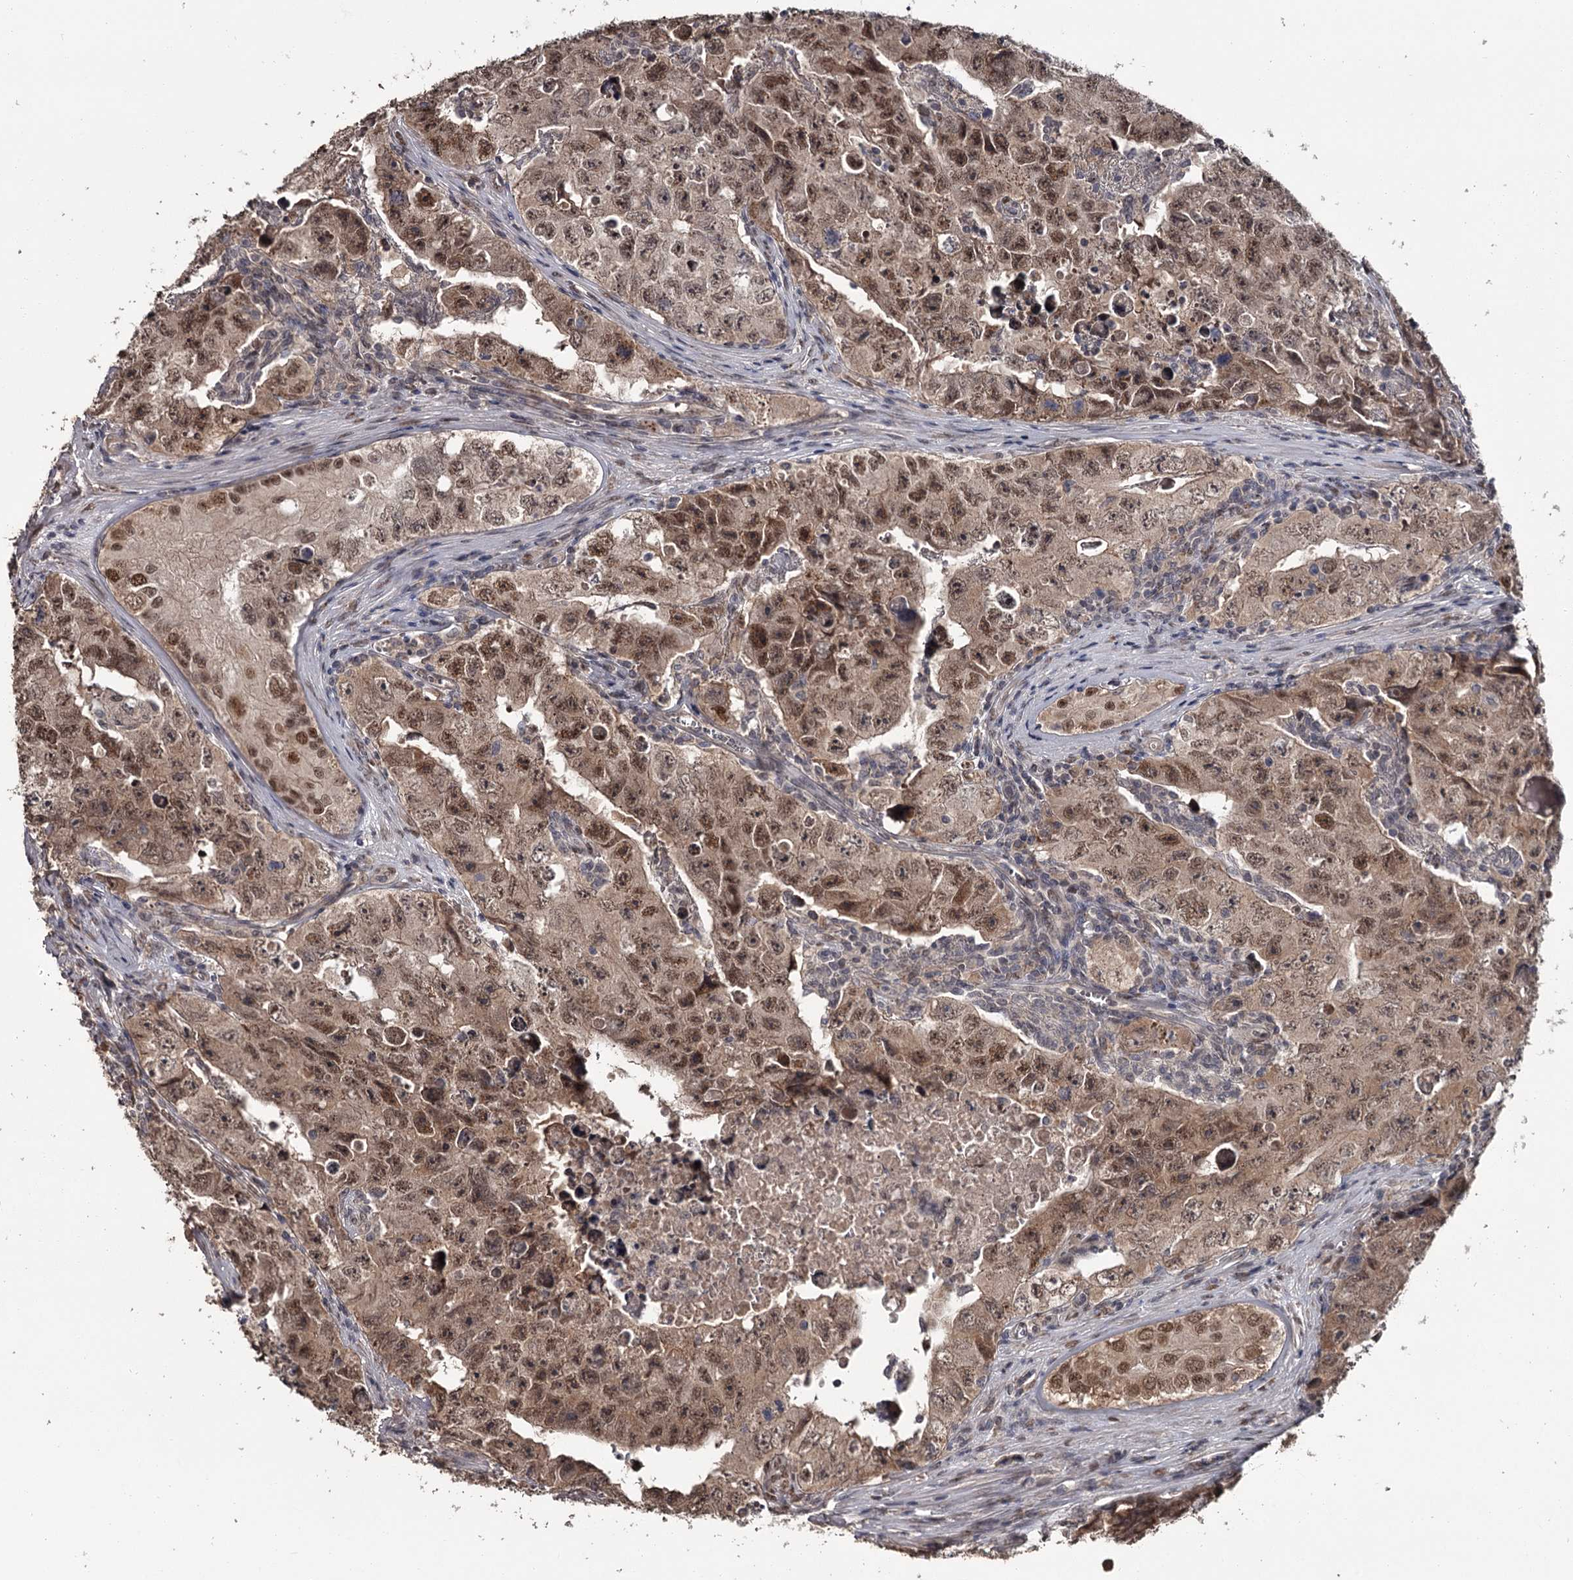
{"staining": {"intensity": "moderate", "quantity": ">75%", "location": "cytoplasmic/membranous,nuclear"}, "tissue": "testis cancer", "cell_type": "Tumor cells", "image_type": "cancer", "snomed": [{"axis": "morphology", "description": "Carcinoma, Embryonal, NOS"}, {"axis": "topography", "description": "Testis"}], "caption": "Immunohistochemical staining of testis cancer (embryonal carcinoma) reveals medium levels of moderate cytoplasmic/membranous and nuclear expression in approximately >75% of tumor cells. Nuclei are stained in blue.", "gene": "PRPF40B", "patient": {"sex": "male", "age": 17}}